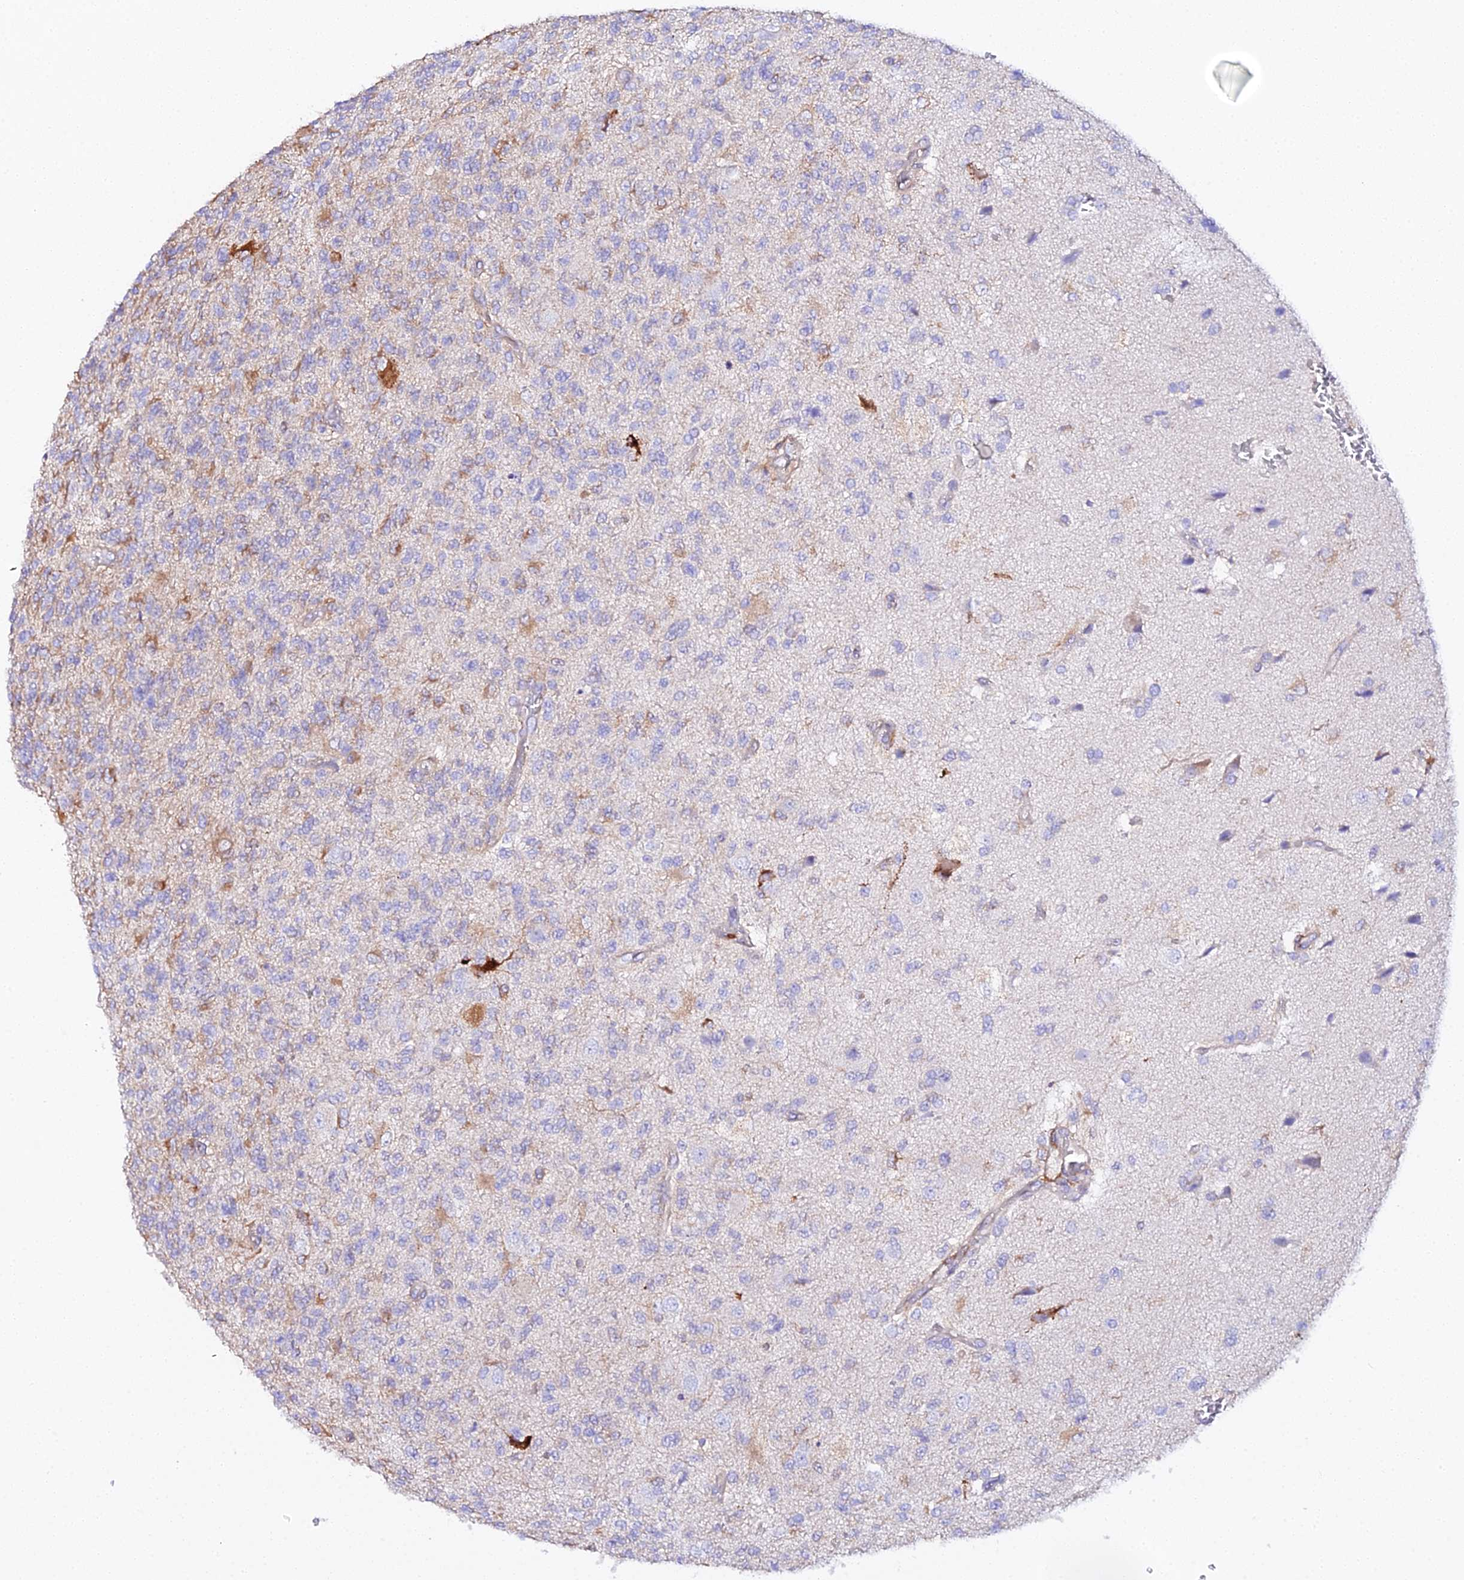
{"staining": {"intensity": "weak", "quantity": "<25%", "location": "cytoplasmic/membranous"}, "tissue": "glioma", "cell_type": "Tumor cells", "image_type": "cancer", "snomed": [{"axis": "morphology", "description": "Glioma, malignant, High grade"}, {"axis": "topography", "description": "Brain"}], "caption": "A histopathology image of glioma stained for a protein reveals no brown staining in tumor cells.", "gene": "CFAP45", "patient": {"sex": "male", "age": 56}}